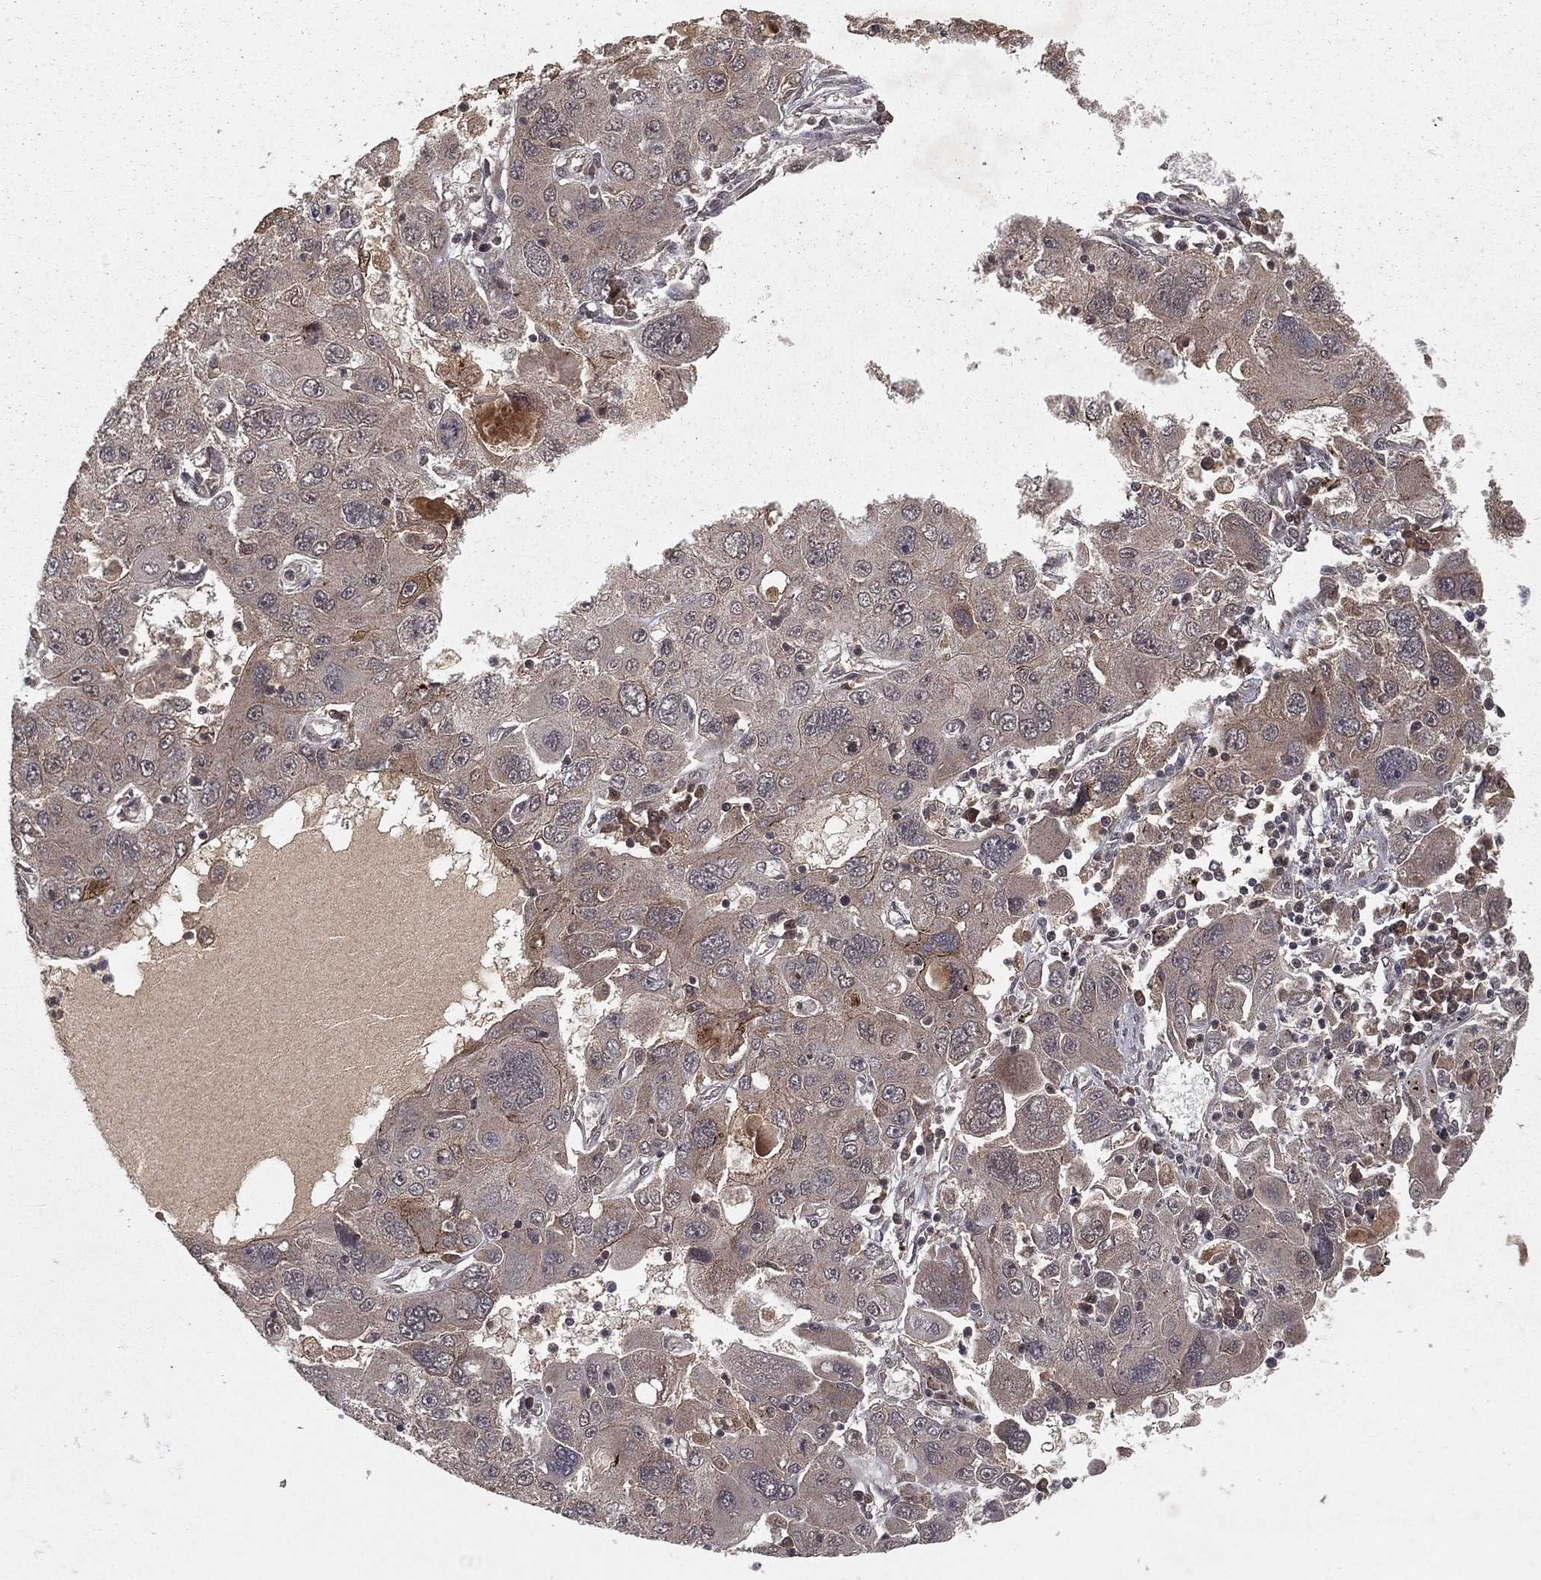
{"staining": {"intensity": "negative", "quantity": "none", "location": "none"}, "tissue": "stomach cancer", "cell_type": "Tumor cells", "image_type": "cancer", "snomed": [{"axis": "morphology", "description": "Adenocarcinoma, NOS"}, {"axis": "topography", "description": "Stomach"}], "caption": "Human adenocarcinoma (stomach) stained for a protein using immunohistochemistry (IHC) reveals no positivity in tumor cells.", "gene": "ZDHHC15", "patient": {"sex": "male", "age": 56}}